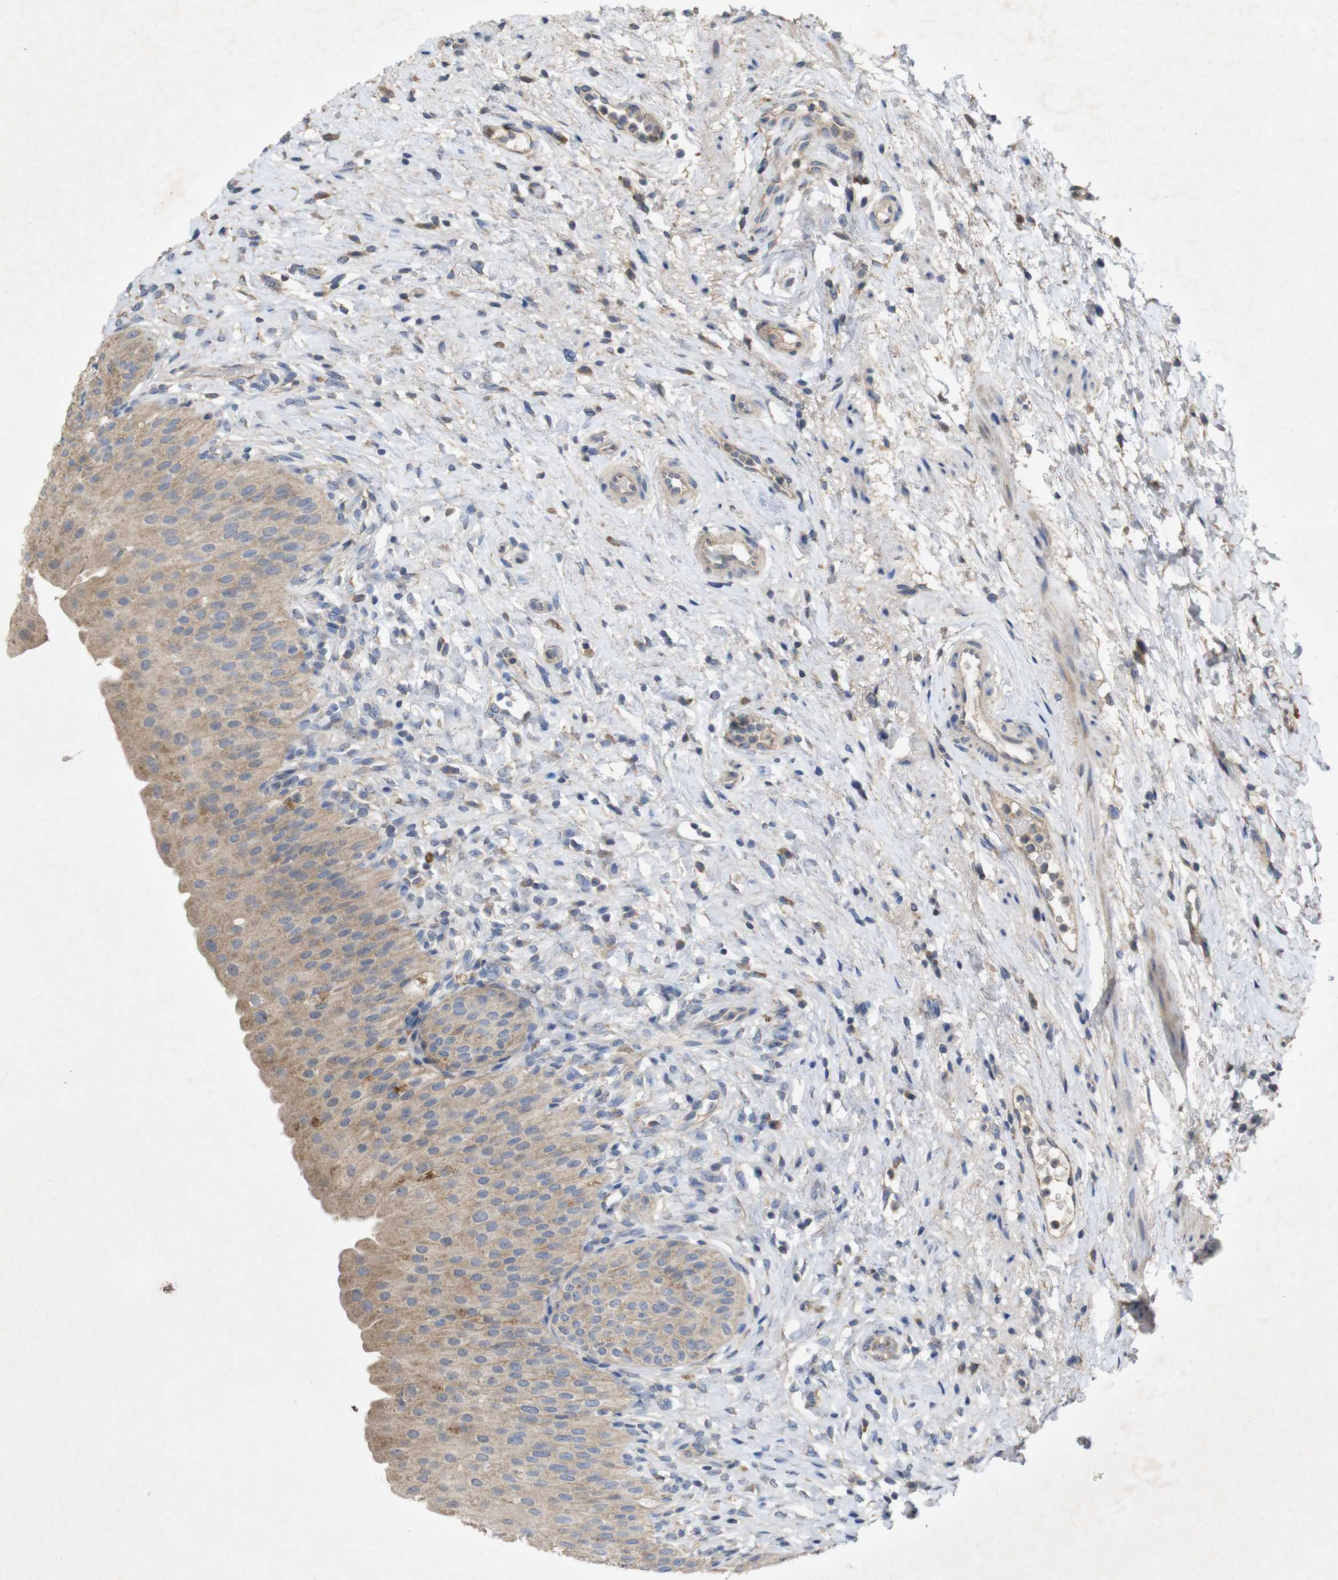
{"staining": {"intensity": "weak", "quantity": ">75%", "location": "cytoplasmic/membranous"}, "tissue": "urinary bladder", "cell_type": "Urothelial cells", "image_type": "normal", "snomed": [{"axis": "morphology", "description": "Normal tissue, NOS"}, {"axis": "morphology", "description": "Urothelial carcinoma, High grade"}, {"axis": "topography", "description": "Urinary bladder"}], "caption": "Benign urinary bladder shows weak cytoplasmic/membranous expression in about >75% of urothelial cells, visualized by immunohistochemistry. Using DAB (3,3'-diaminobenzidine) (brown) and hematoxylin (blue) stains, captured at high magnification using brightfield microscopy.", "gene": "KCNS3", "patient": {"sex": "male", "age": 46}}